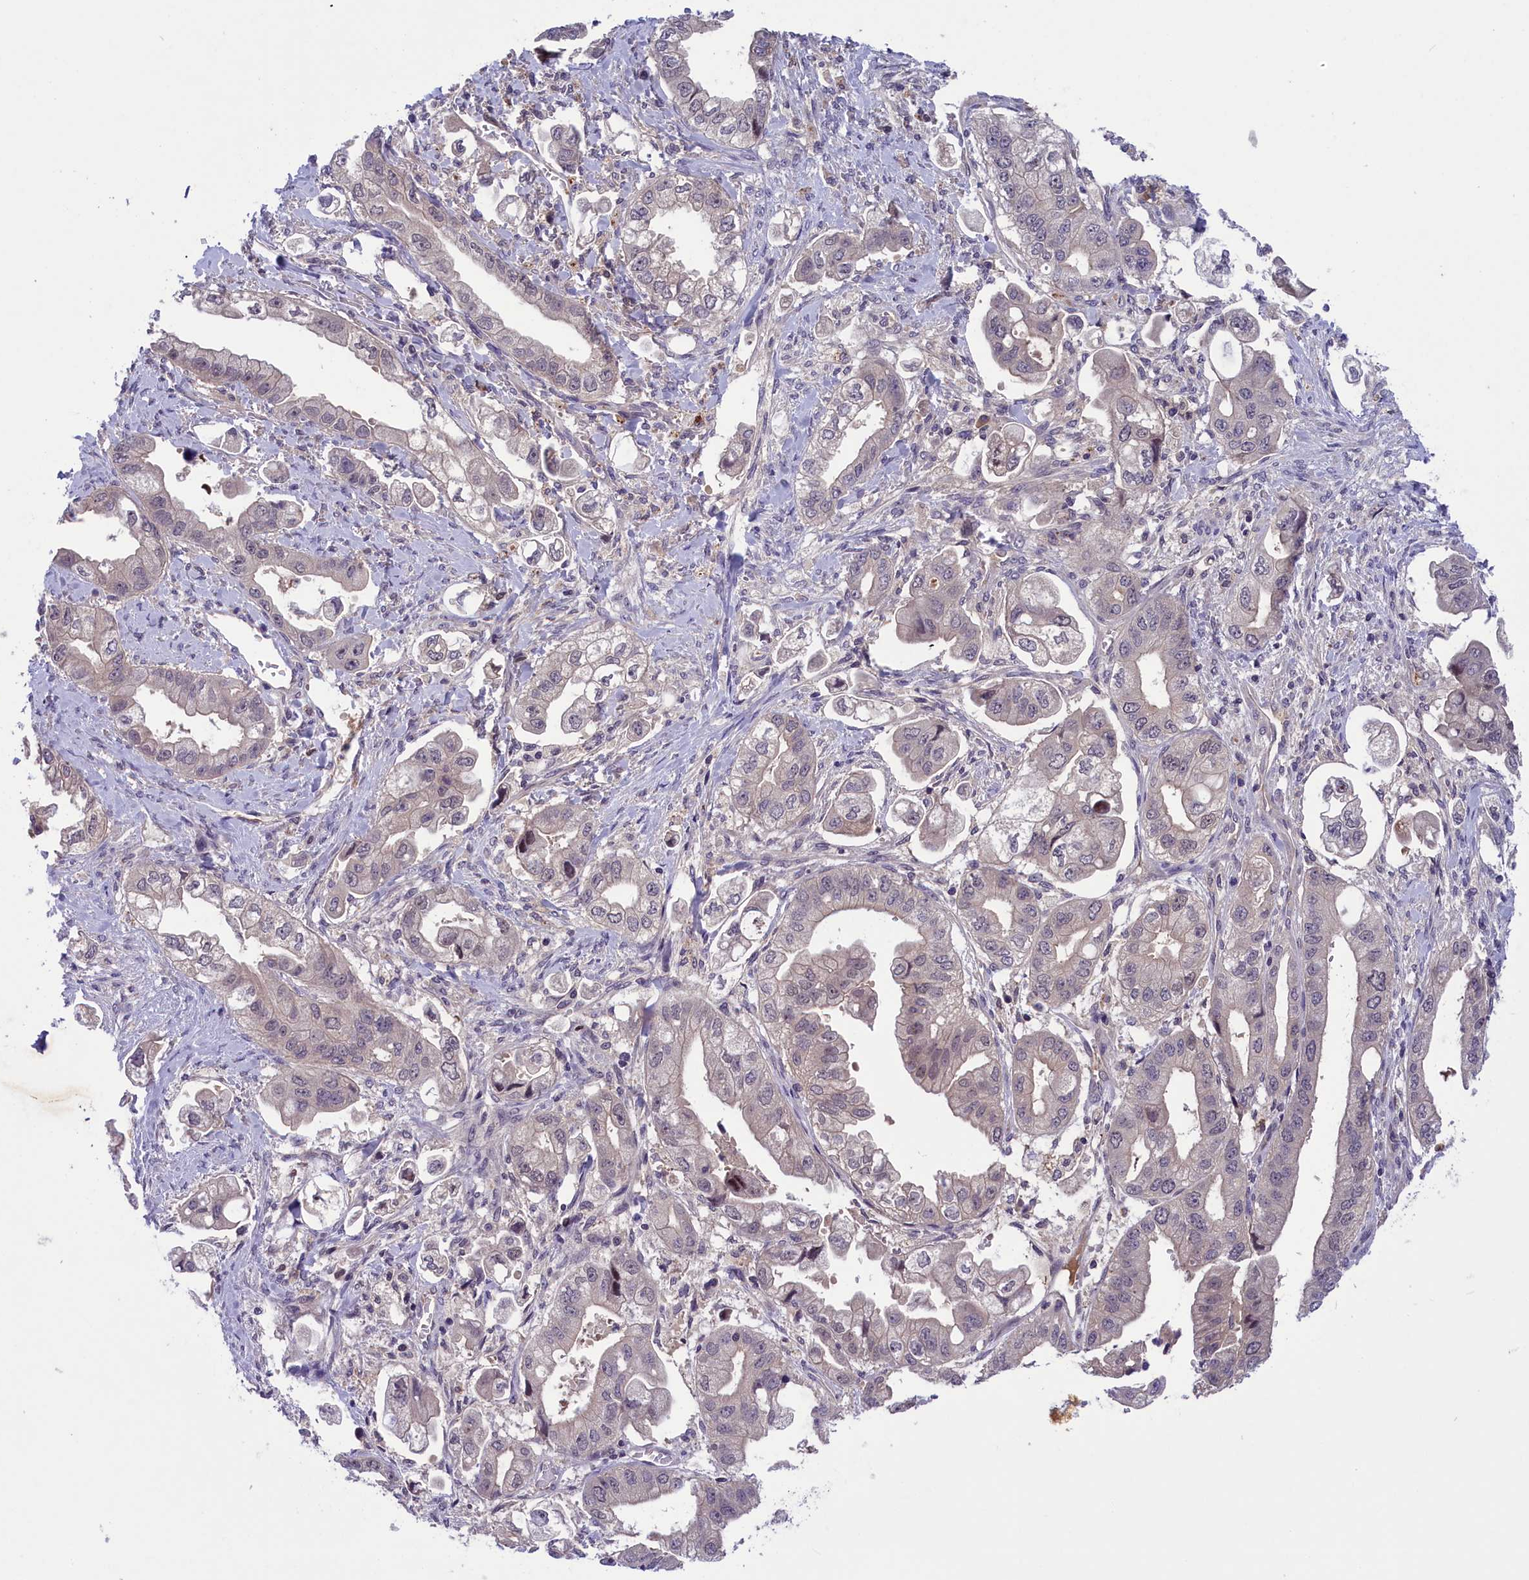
{"staining": {"intensity": "negative", "quantity": "none", "location": "none"}, "tissue": "stomach cancer", "cell_type": "Tumor cells", "image_type": "cancer", "snomed": [{"axis": "morphology", "description": "Adenocarcinoma, NOS"}, {"axis": "topography", "description": "Stomach"}], "caption": "DAB (3,3'-diaminobenzidine) immunohistochemical staining of human stomach cancer (adenocarcinoma) demonstrates no significant positivity in tumor cells. (Brightfield microscopy of DAB immunohistochemistry at high magnification).", "gene": "STYX", "patient": {"sex": "male", "age": 62}}